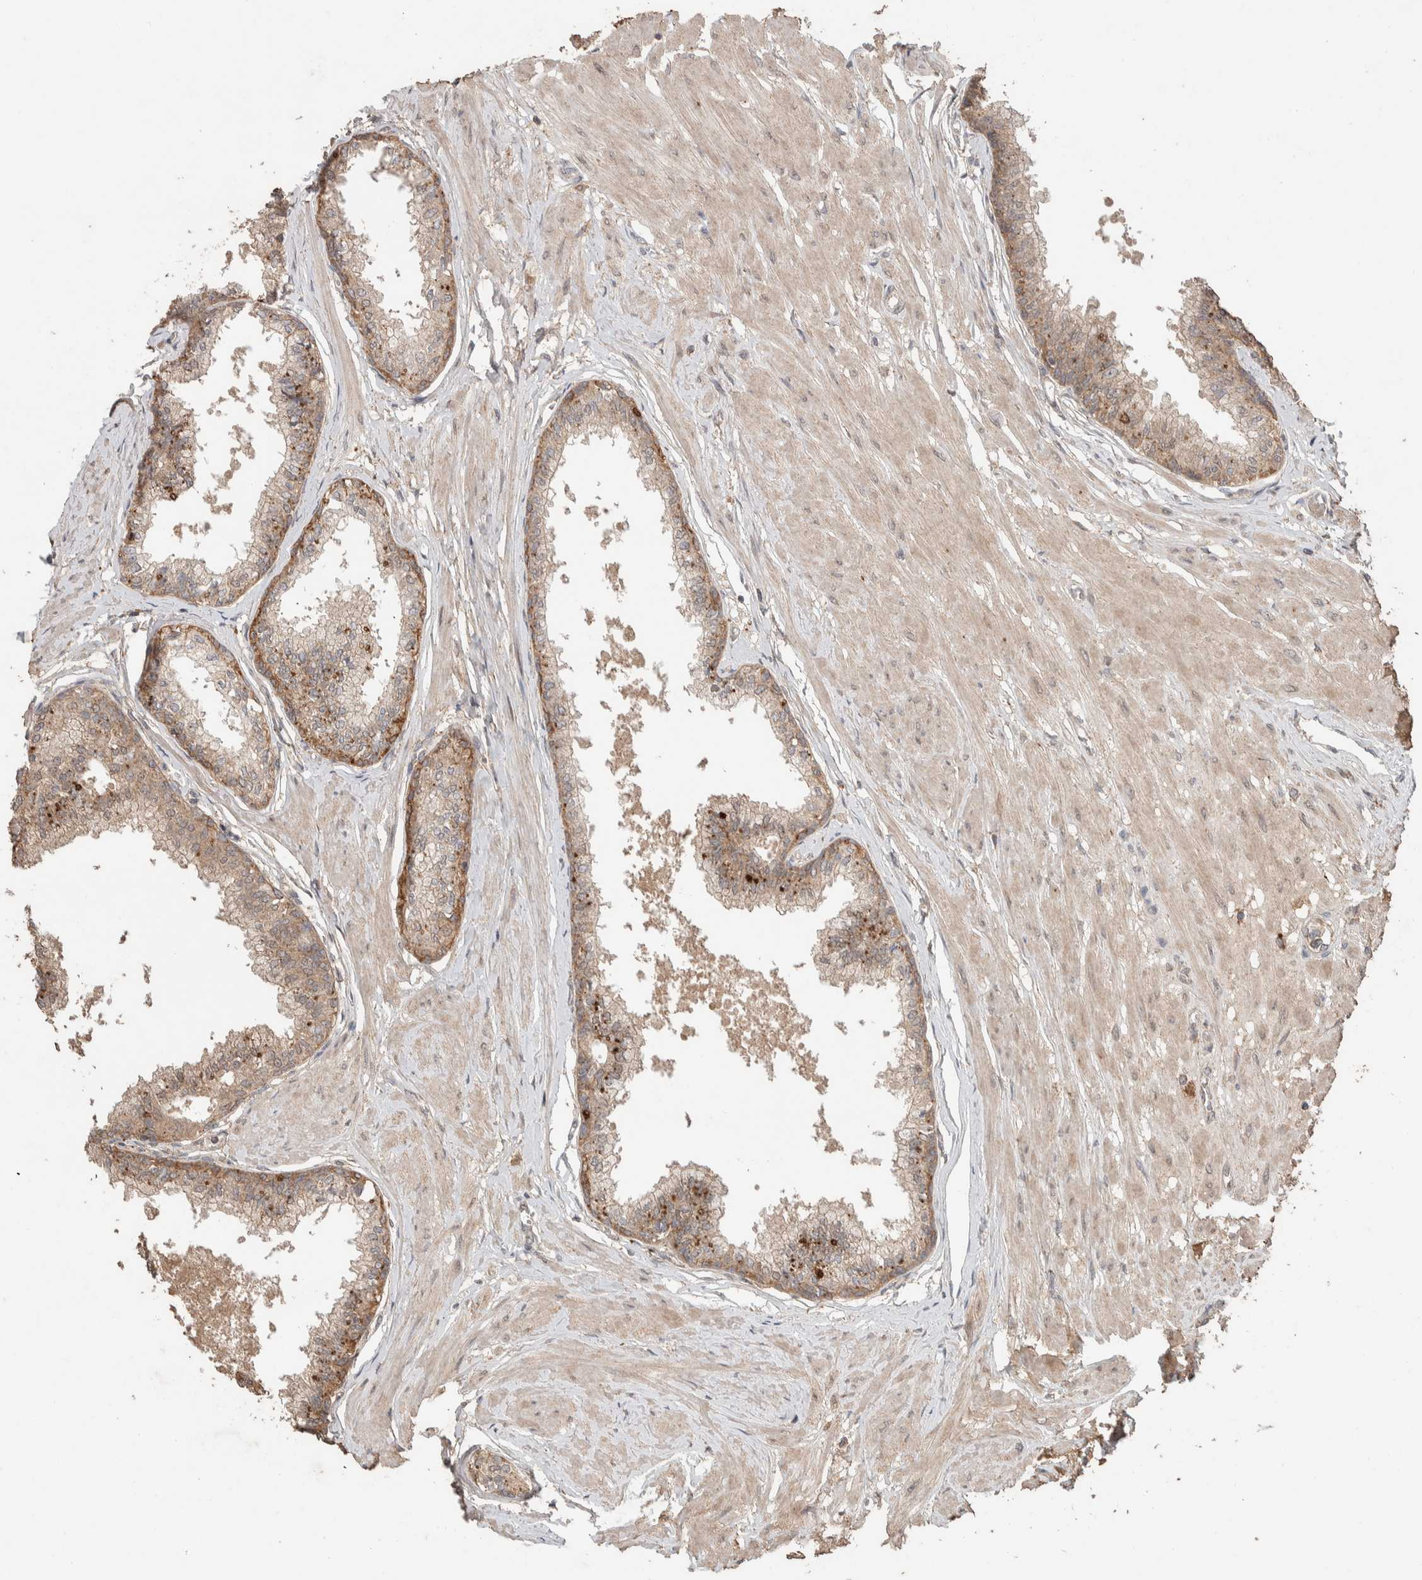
{"staining": {"intensity": "moderate", "quantity": "25%-75%", "location": "cytoplasmic/membranous"}, "tissue": "seminal vesicle", "cell_type": "Glandular cells", "image_type": "normal", "snomed": [{"axis": "morphology", "description": "Normal tissue, NOS"}, {"axis": "topography", "description": "Prostate"}, {"axis": "topography", "description": "Seminal veicle"}], "caption": "About 25%-75% of glandular cells in benign human seminal vesicle display moderate cytoplasmic/membranous protein expression as visualized by brown immunohistochemical staining.", "gene": "KCNJ5", "patient": {"sex": "male", "age": 60}}